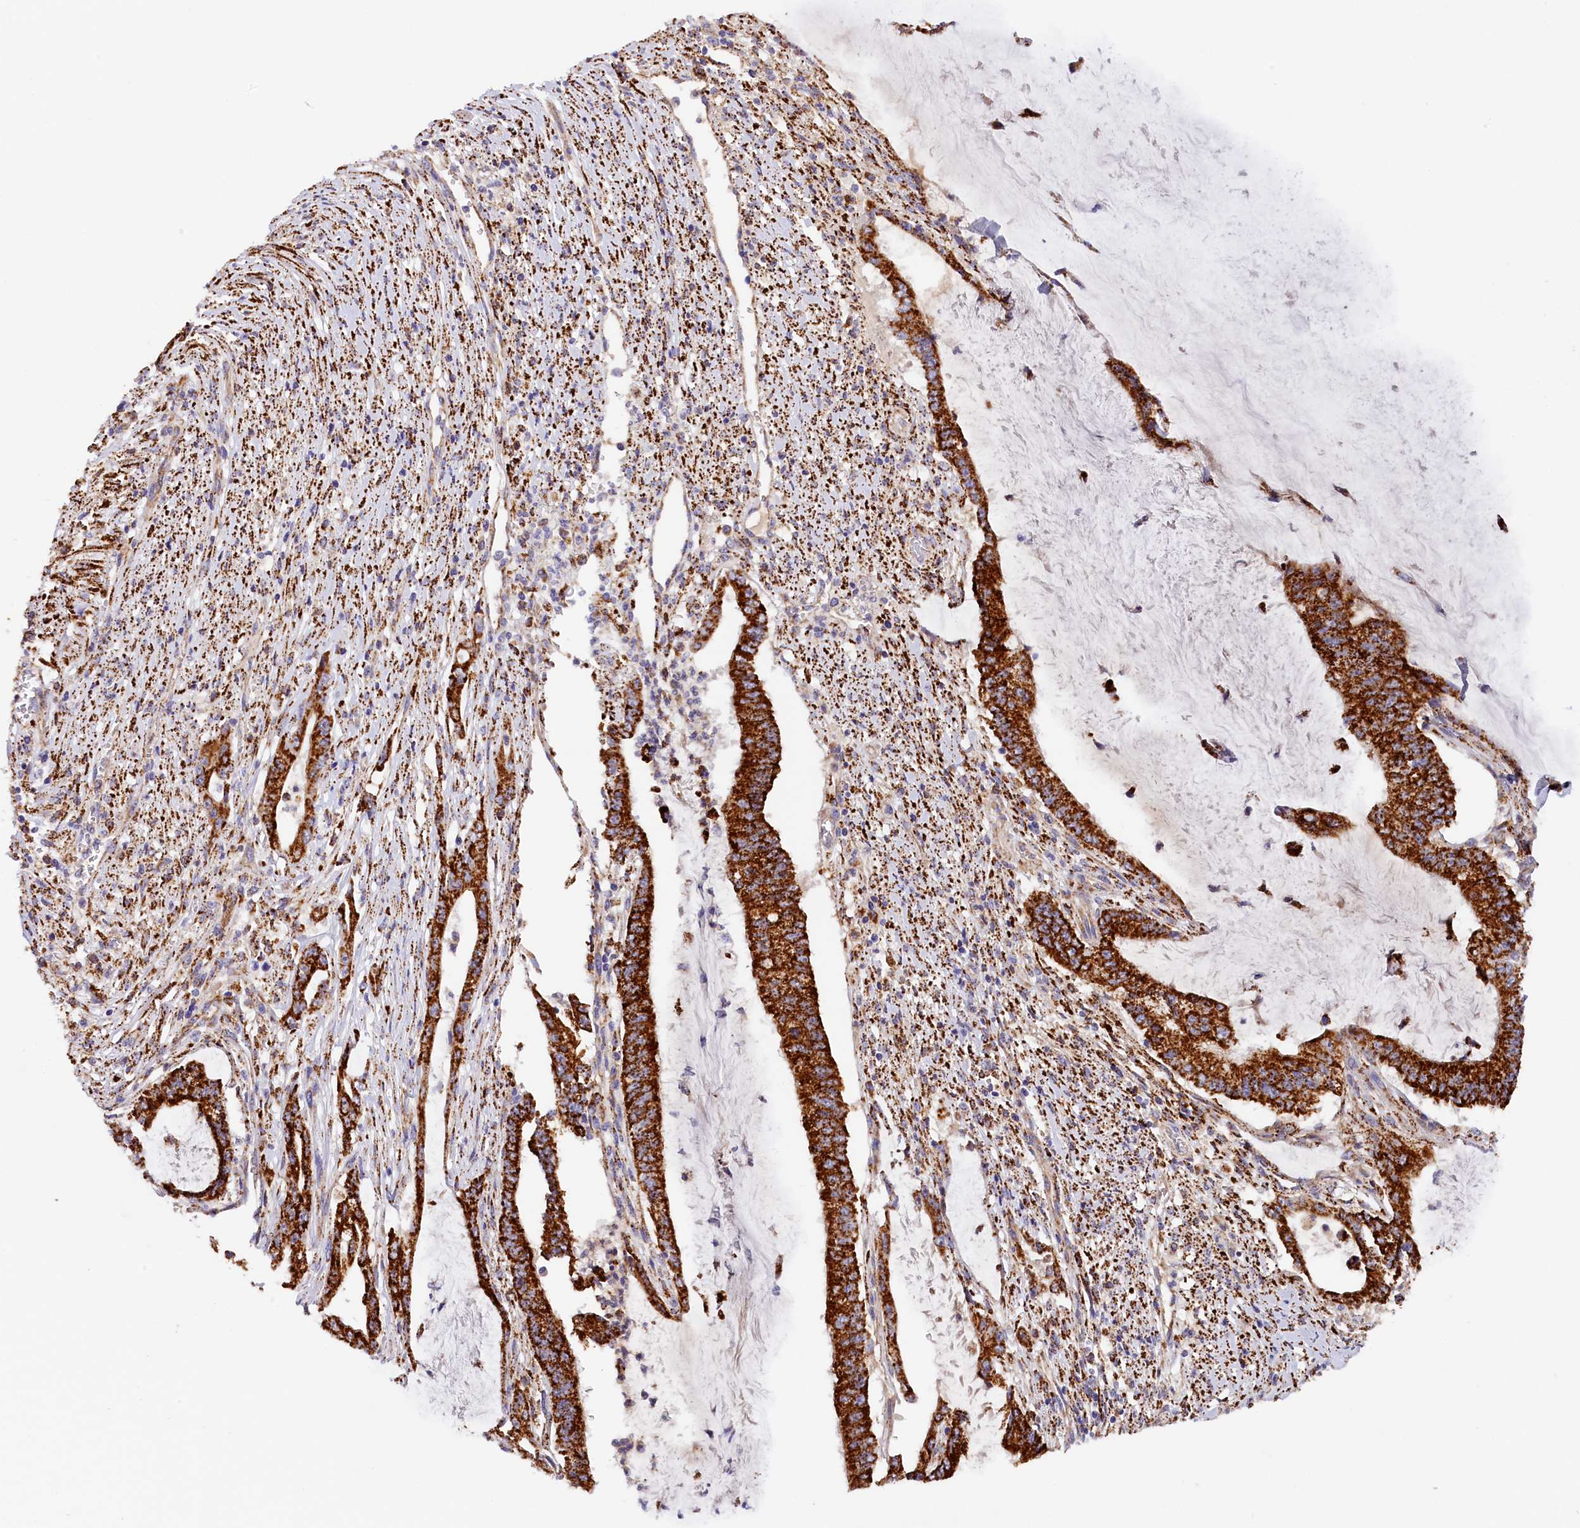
{"staining": {"intensity": "strong", "quantity": ">75%", "location": "cytoplasmic/membranous"}, "tissue": "pancreatic cancer", "cell_type": "Tumor cells", "image_type": "cancer", "snomed": [{"axis": "morphology", "description": "Adenocarcinoma, NOS"}, {"axis": "topography", "description": "Pancreas"}], "caption": "The immunohistochemical stain shows strong cytoplasmic/membranous staining in tumor cells of adenocarcinoma (pancreatic) tissue. The staining is performed using DAB (3,3'-diaminobenzidine) brown chromogen to label protein expression. The nuclei are counter-stained blue using hematoxylin.", "gene": "AKTIP", "patient": {"sex": "female", "age": 50}}